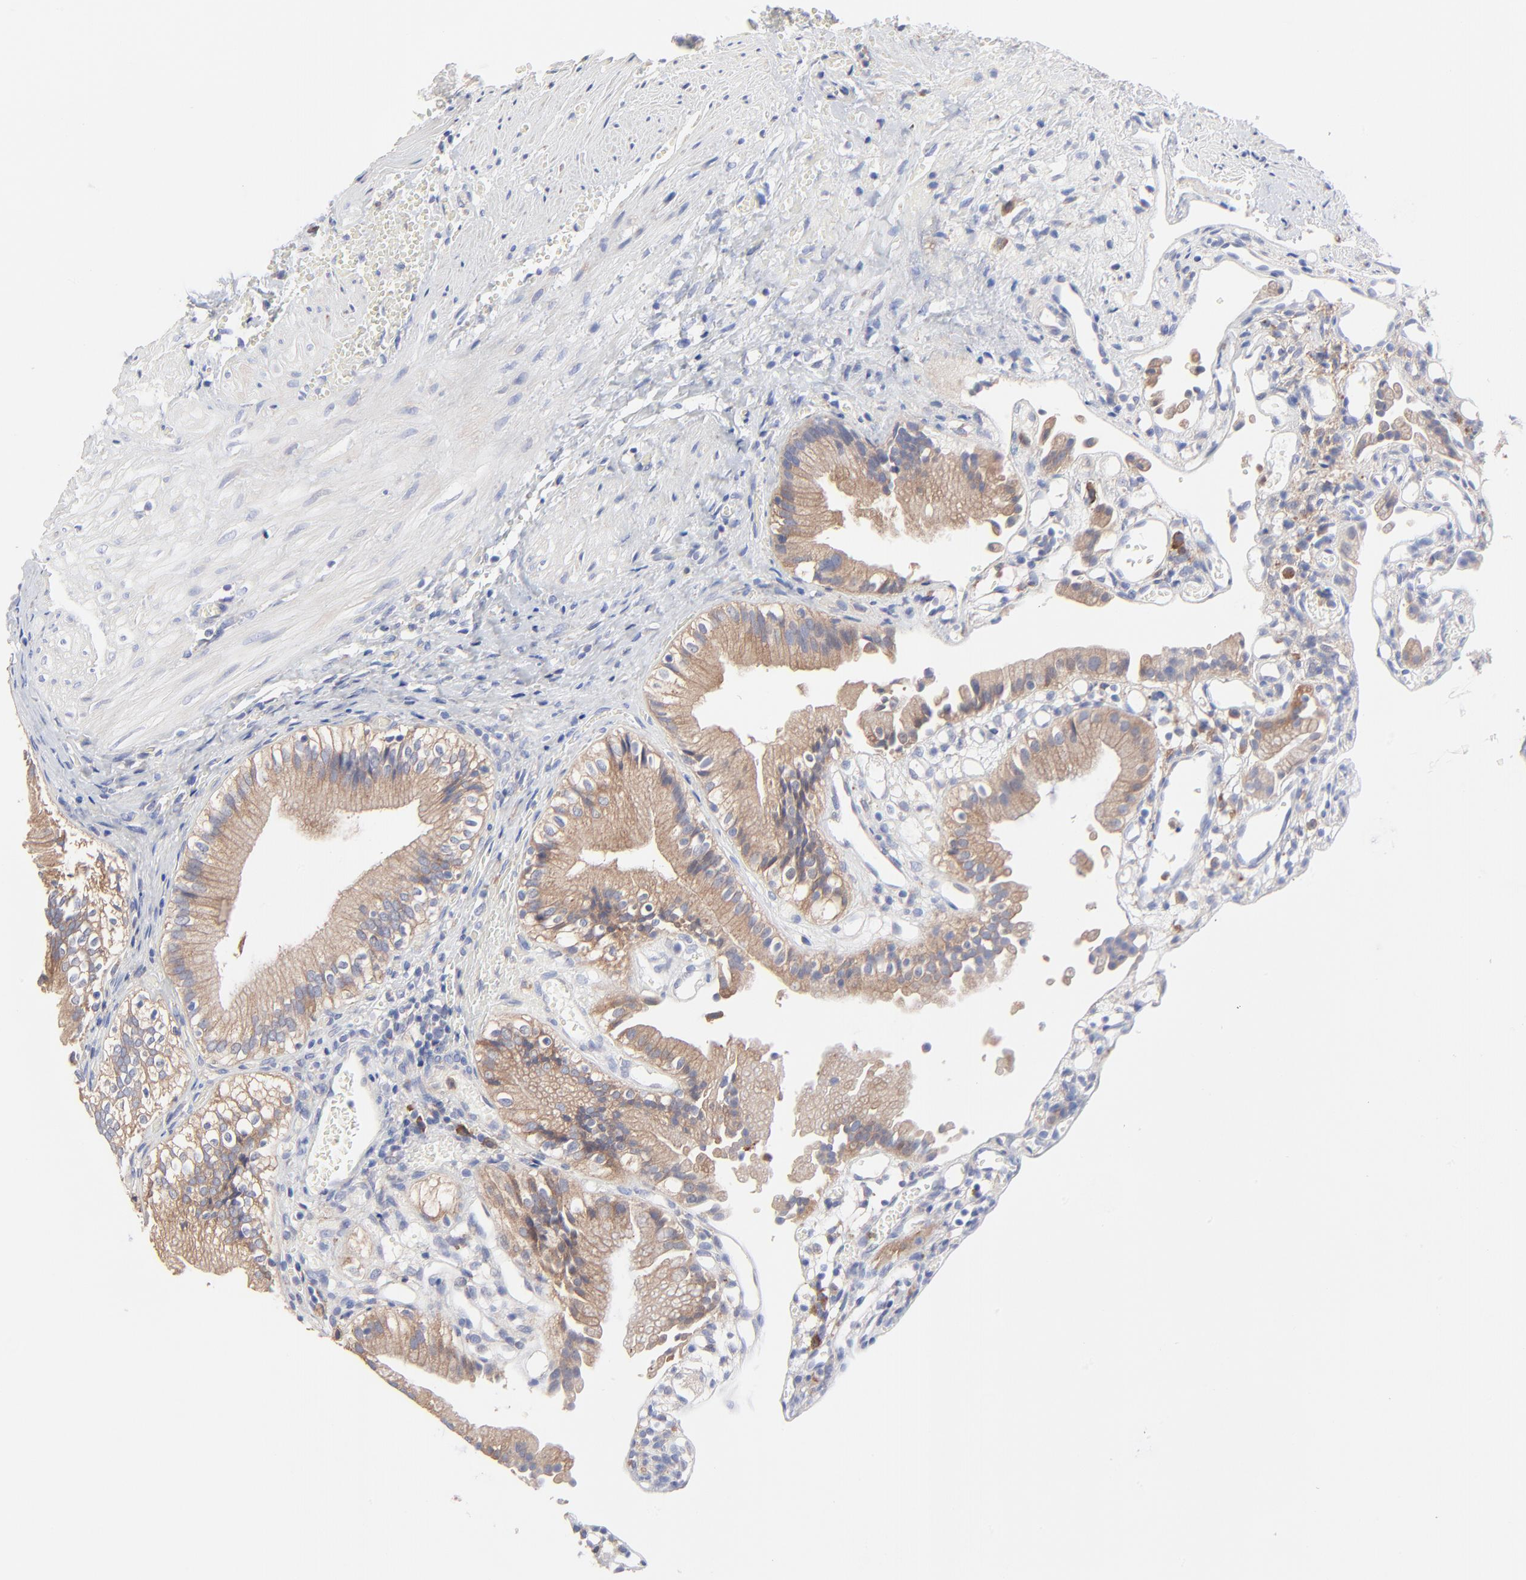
{"staining": {"intensity": "moderate", "quantity": ">75%", "location": "cytoplasmic/membranous"}, "tissue": "gallbladder", "cell_type": "Glandular cells", "image_type": "normal", "snomed": [{"axis": "morphology", "description": "Normal tissue, NOS"}, {"axis": "topography", "description": "Gallbladder"}], "caption": "Brown immunohistochemical staining in benign gallbladder exhibits moderate cytoplasmic/membranous staining in about >75% of glandular cells.", "gene": "PPFIBP2", "patient": {"sex": "male", "age": 65}}